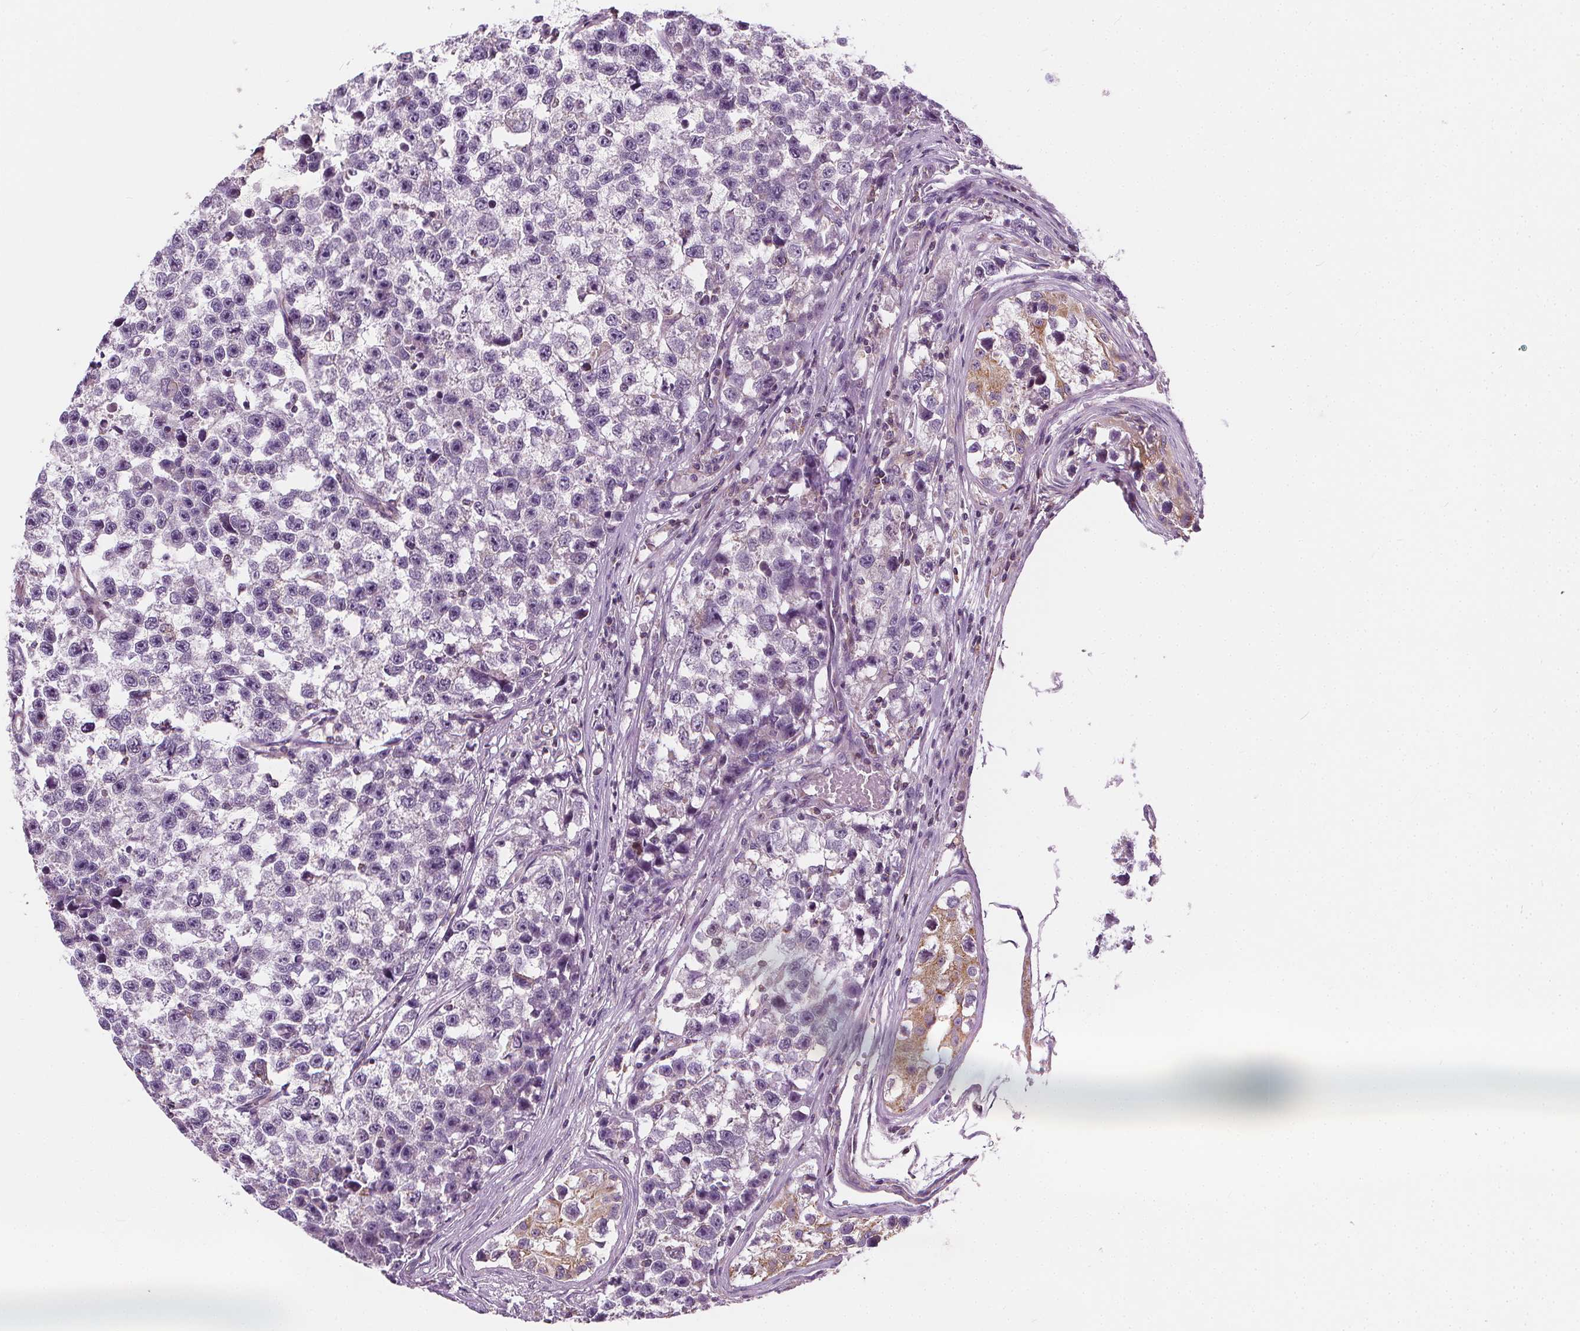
{"staining": {"intensity": "negative", "quantity": "none", "location": "none"}, "tissue": "testis cancer", "cell_type": "Tumor cells", "image_type": "cancer", "snomed": [{"axis": "morphology", "description": "Seminoma, NOS"}, {"axis": "topography", "description": "Testis"}], "caption": "The image exhibits no significant staining in tumor cells of testis cancer (seminoma).", "gene": "RAB20", "patient": {"sex": "male", "age": 26}}